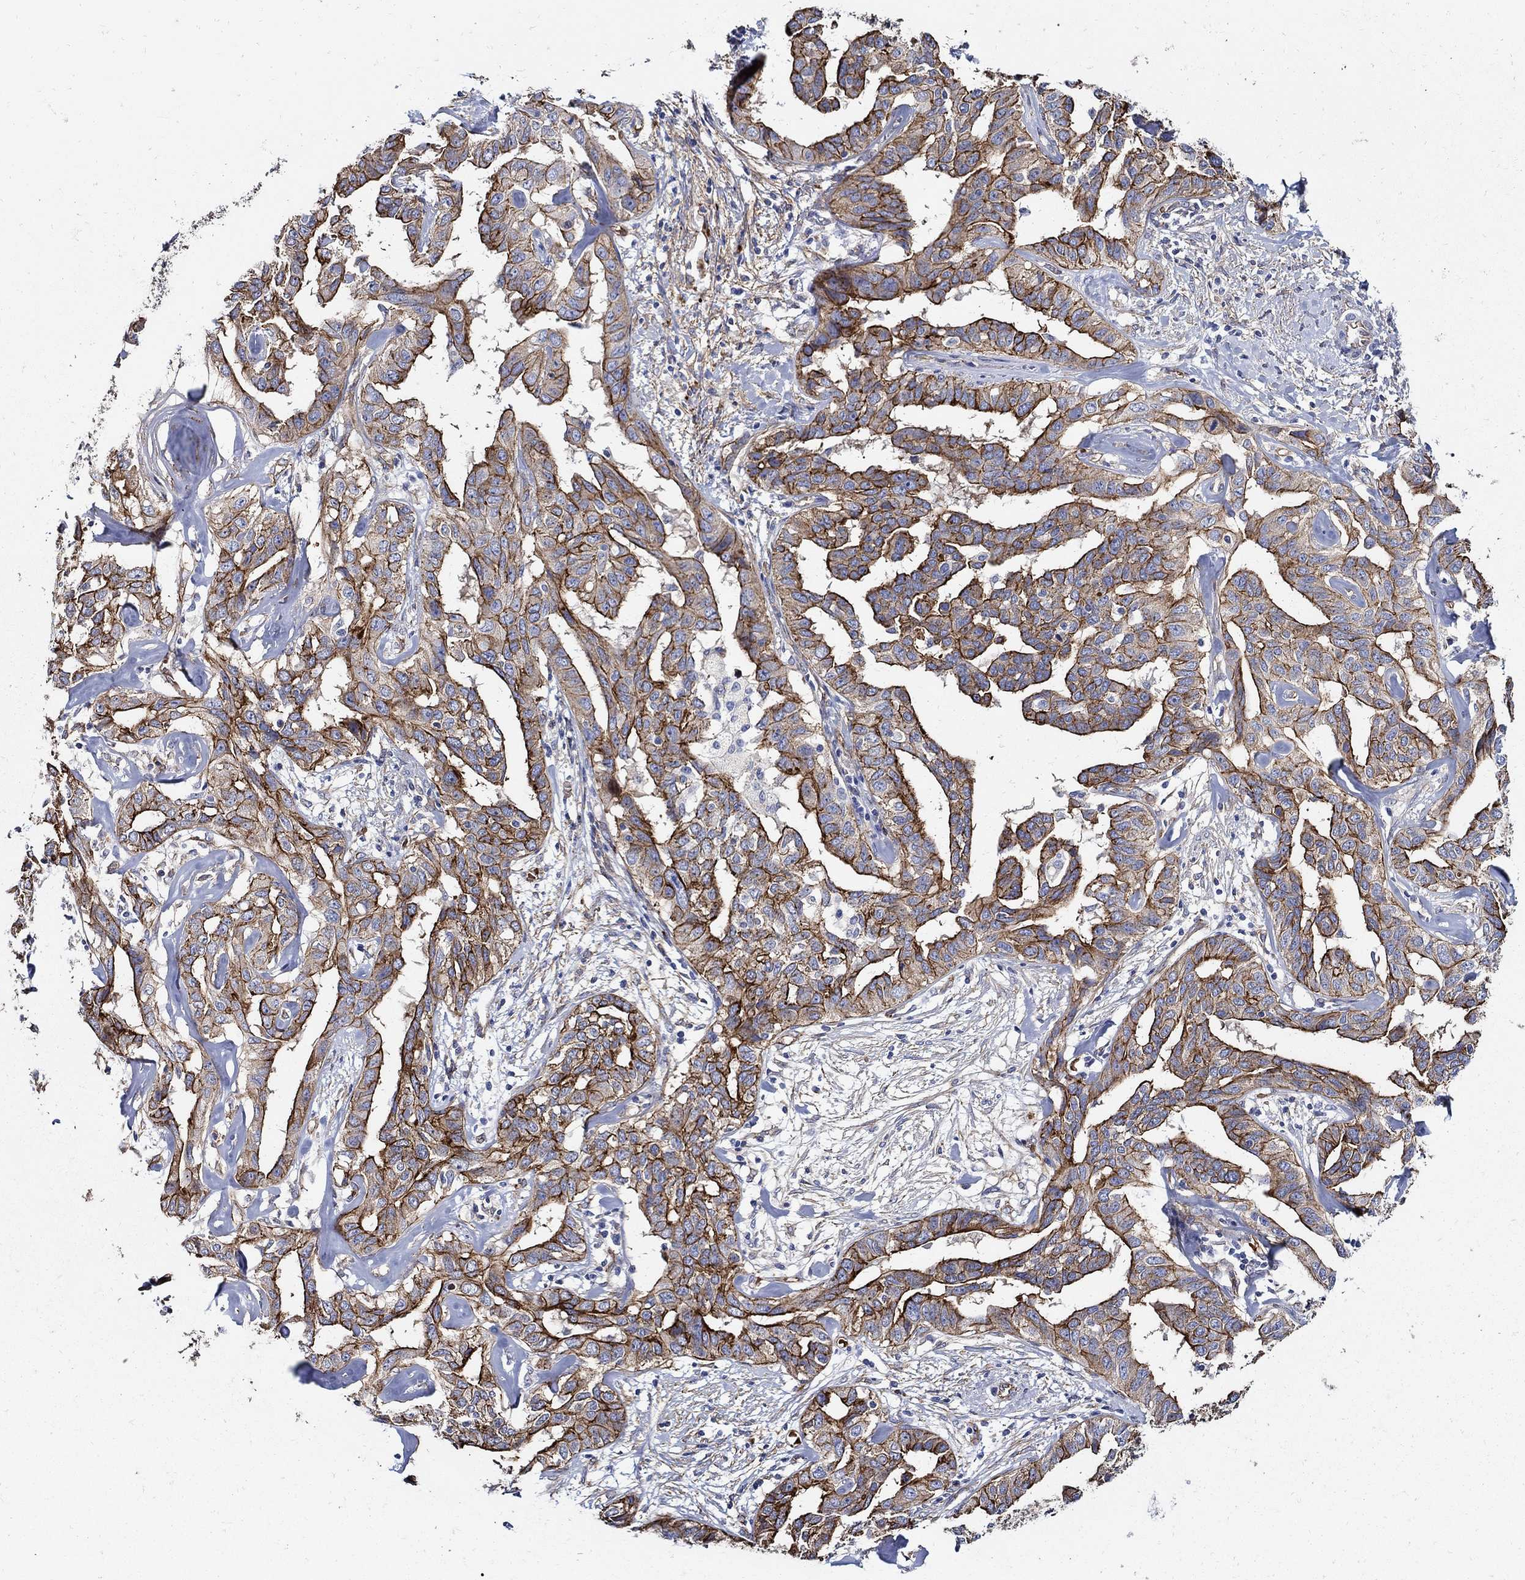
{"staining": {"intensity": "strong", "quantity": ">75%", "location": "cytoplasmic/membranous"}, "tissue": "liver cancer", "cell_type": "Tumor cells", "image_type": "cancer", "snomed": [{"axis": "morphology", "description": "Cholangiocarcinoma"}, {"axis": "topography", "description": "Liver"}], "caption": "Tumor cells show high levels of strong cytoplasmic/membranous expression in approximately >75% of cells in liver cholangiocarcinoma.", "gene": "APBB3", "patient": {"sex": "male", "age": 59}}